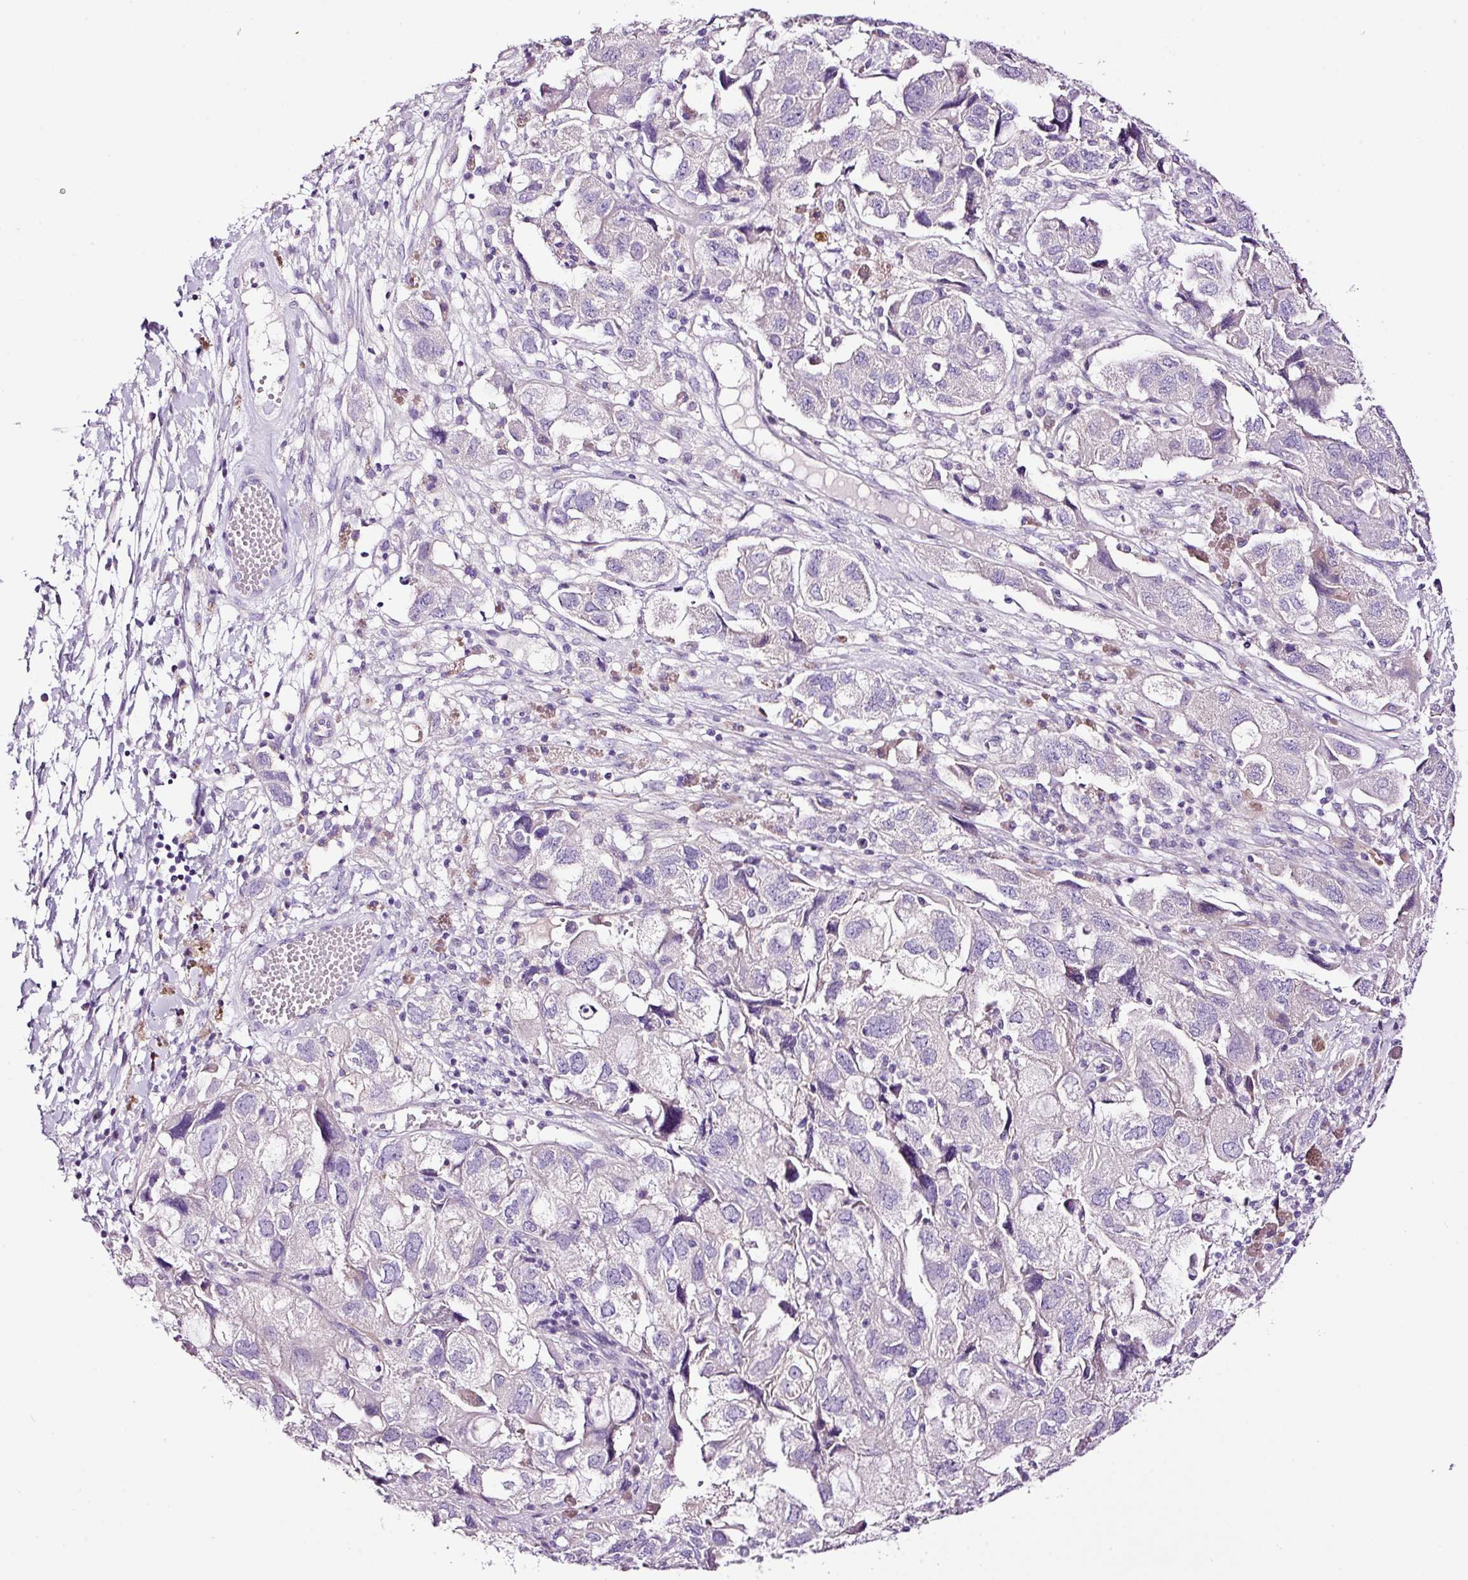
{"staining": {"intensity": "negative", "quantity": "none", "location": "none"}, "tissue": "ovarian cancer", "cell_type": "Tumor cells", "image_type": "cancer", "snomed": [{"axis": "morphology", "description": "Carcinoma, NOS"}, {"axis": "morphology", "description": "Cystadenocarcinoma, serous, NOS"}, {"axis": "topography", "description": "Ovary"}], "caption": "The image displays no staining of tumor cells in ovarian cancer.", "gene": "PAM", "patient": {"sex": "female", "age": 69}}